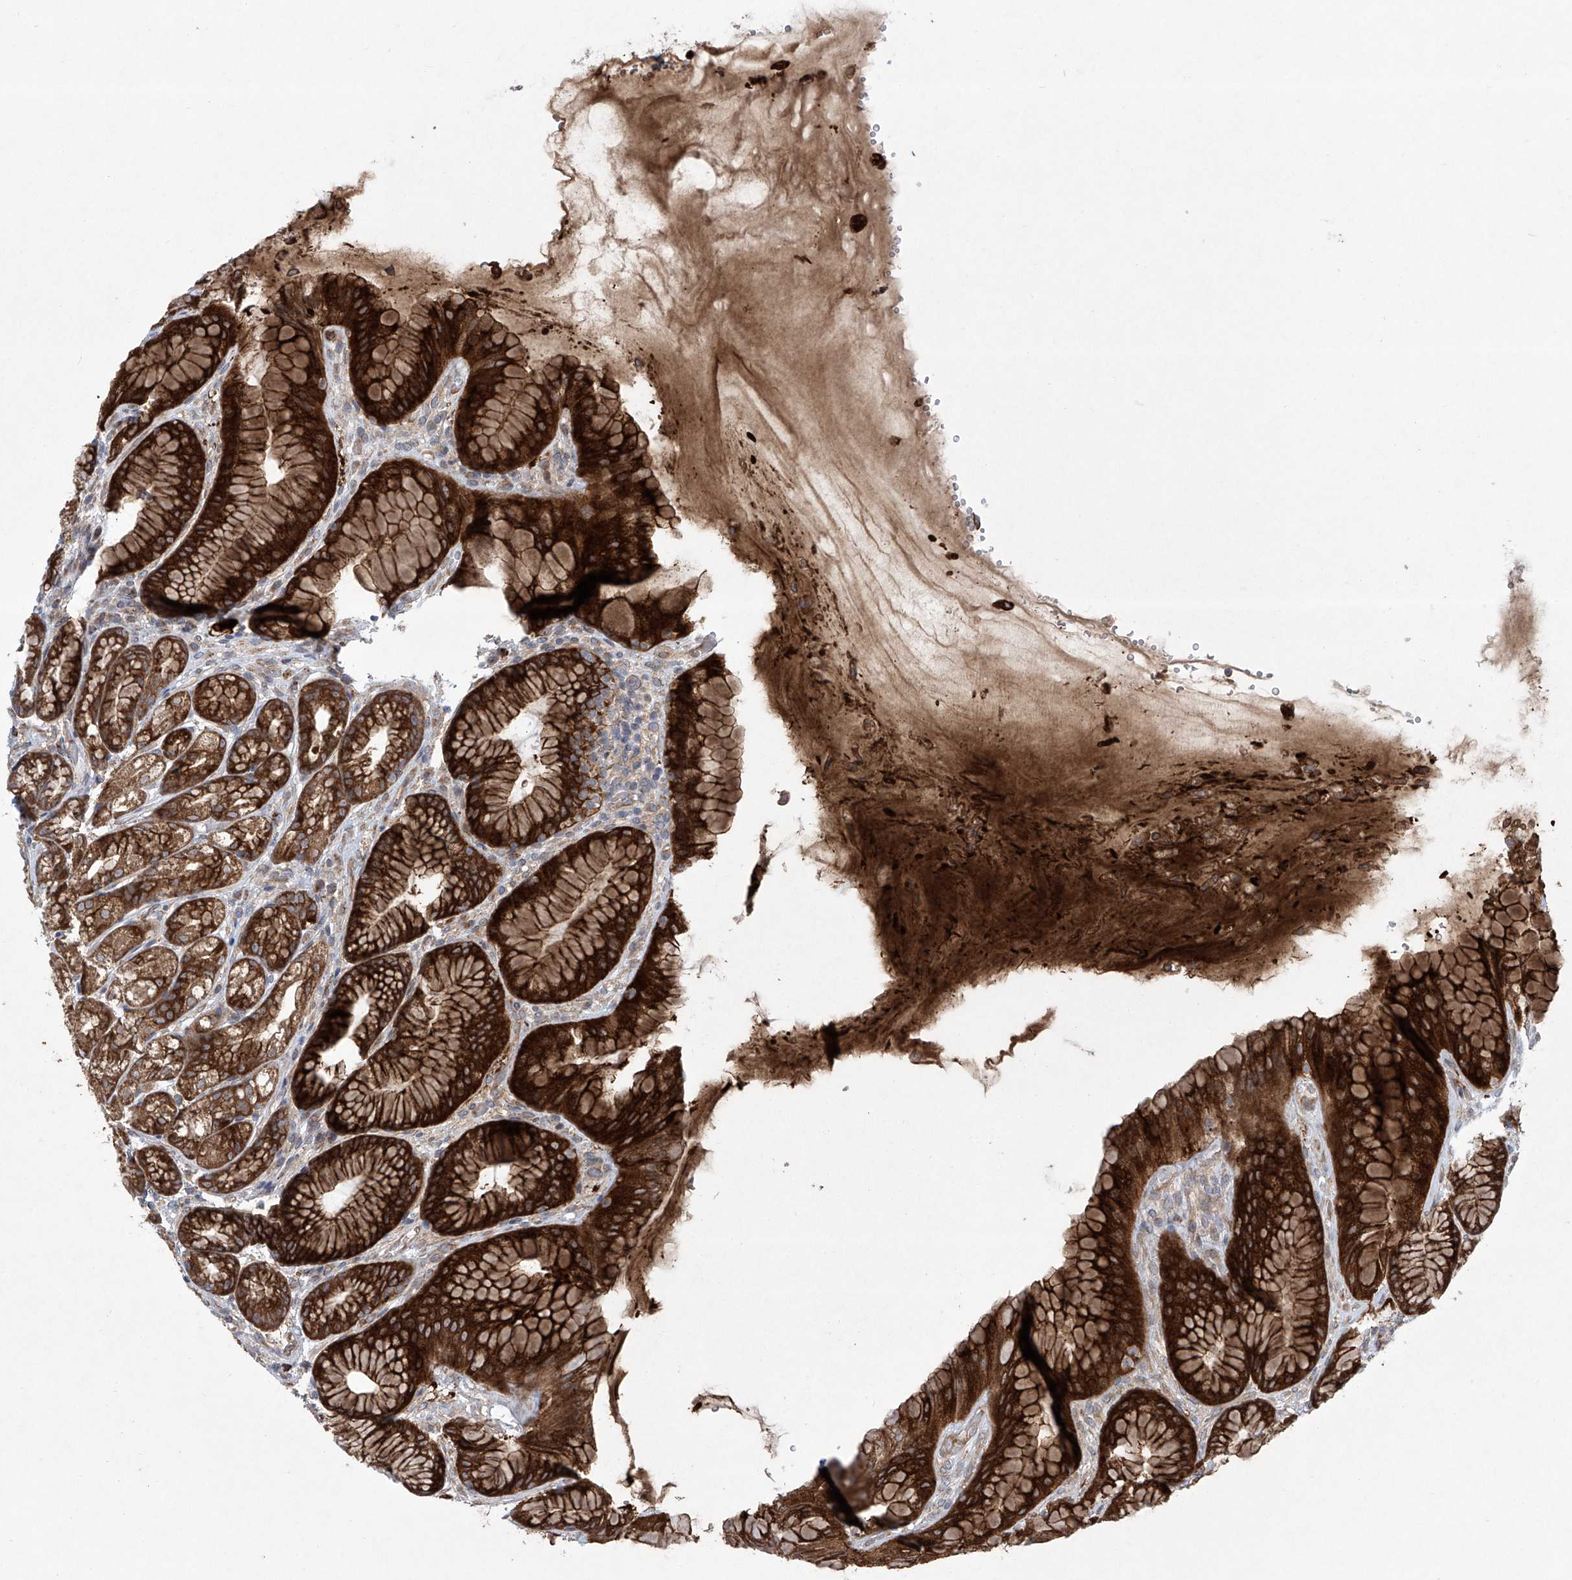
{"staining": {"intensity": "strong", "quantity": ">75%", "location": "cytoplasmic/membranous"}, "tissue": "stomach", "cell_type": "Glandular cells", "image_type": "normal", "snomed": [{"axis": "morphology", "description": "Normal tissue, NOS"}, {"axis": "topography", "description": "Stomach"}], "caption": "Immunohistochemical staining of unremarkable stomach reveals high levels of strong cytoplasmic/membranous positivity in approximately >75% of glandular cells.", "gene": "KLC4", "patient": {"sex": "male", "age": 57}}